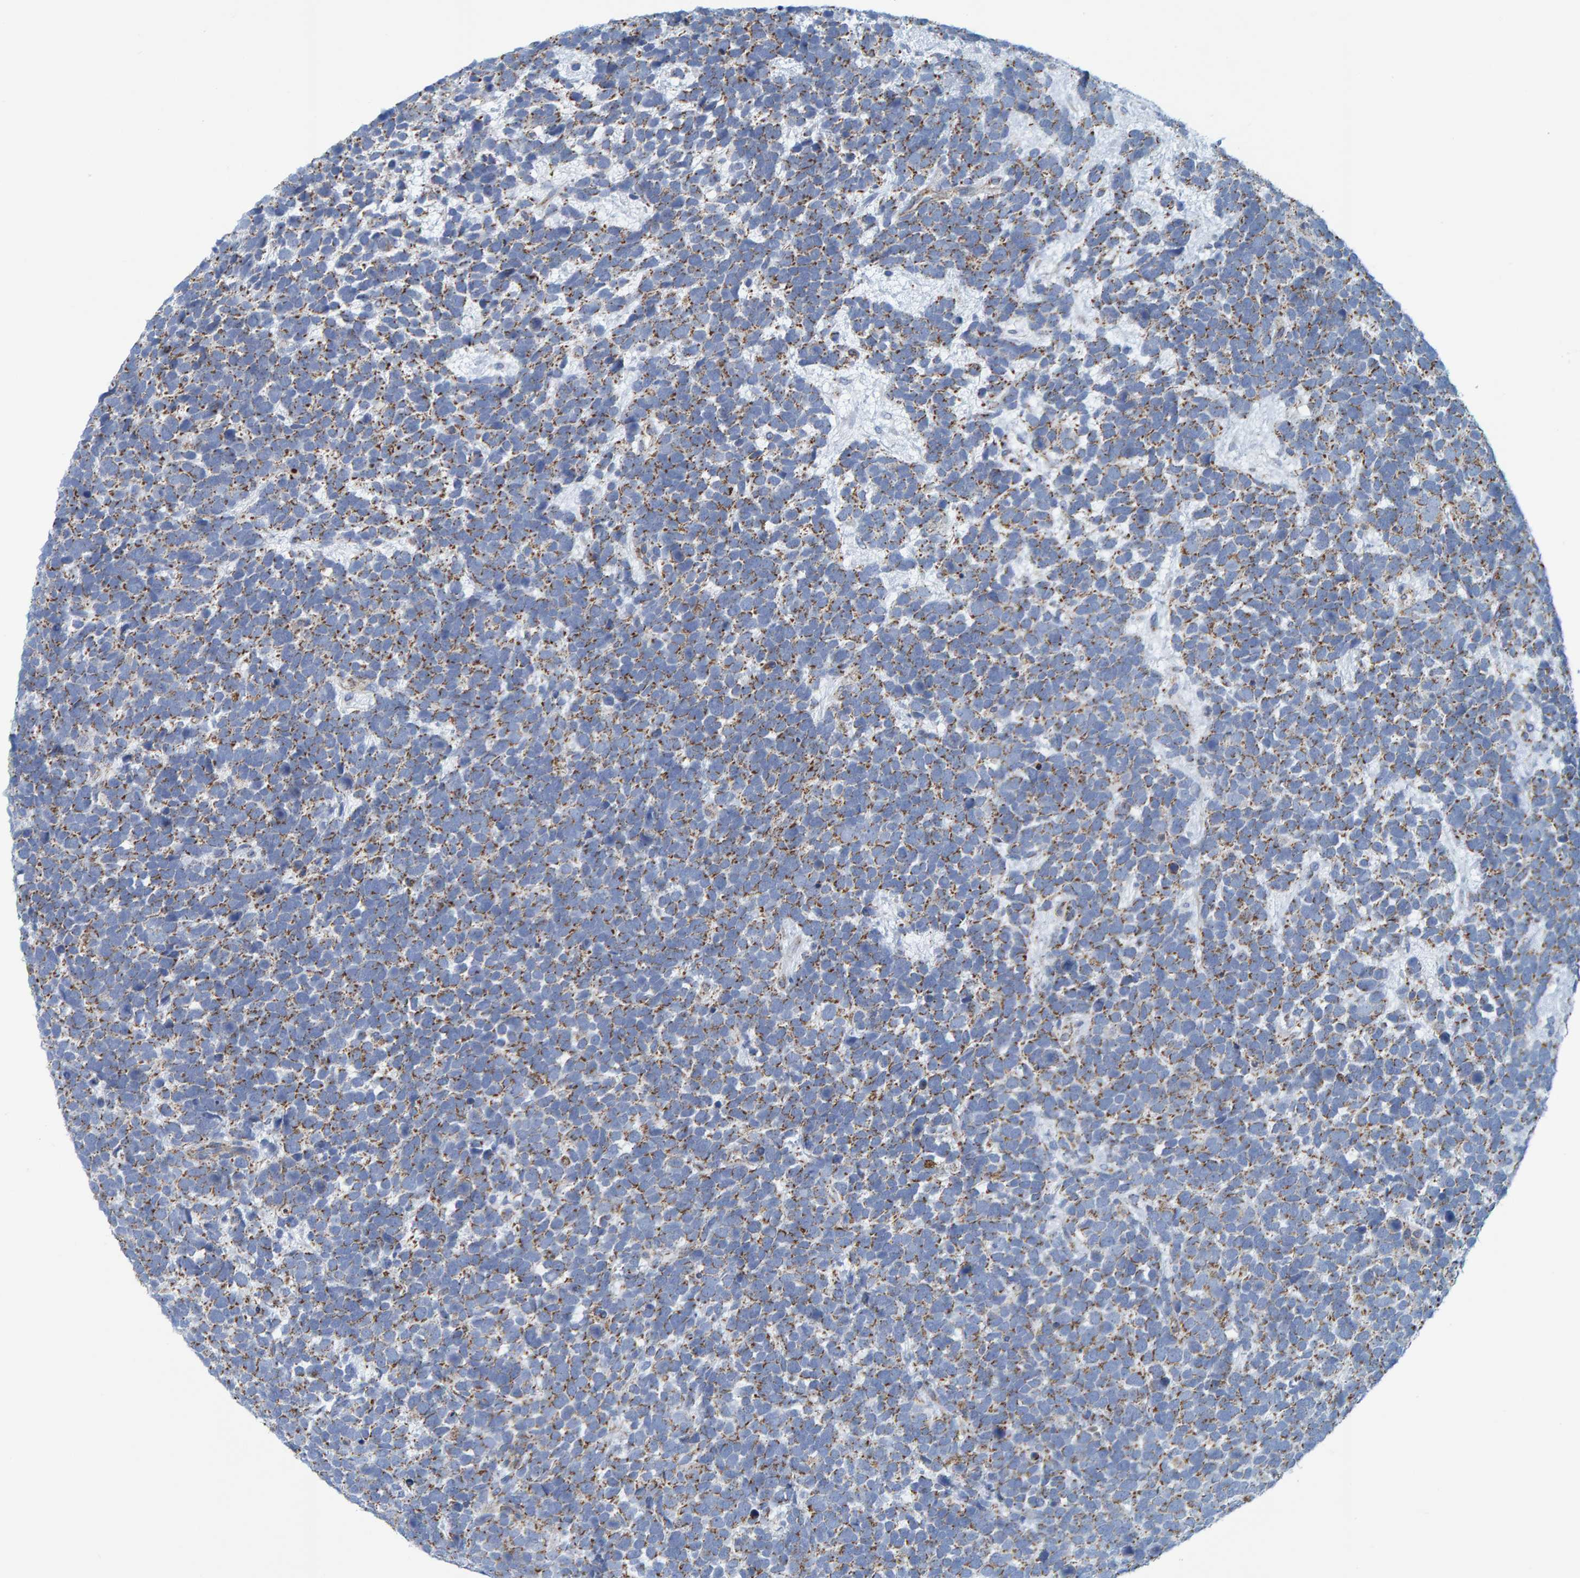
{"staining": {"intensity": "moderate", "quantity": "25%-75%", "location": "cytoplasmic/membranous"}, "tissue": "urothelial cancer", "cell_type": "Tumor cells", "image_type": "cancer", "snomed": [{"axis": "morphology", "description": "Urothelial carcinoma, High grade"}, {"axis": "topography", "description": "Urinary bladder"}], "caption": "Moderate cytoplasmic/membranous staining is appreciated in approximately 25%-75% of tumor cells in urothelial carcinoma (high-grade).", "gene": "MRPS7", "patient": {"sex": "female", "age": 82}}